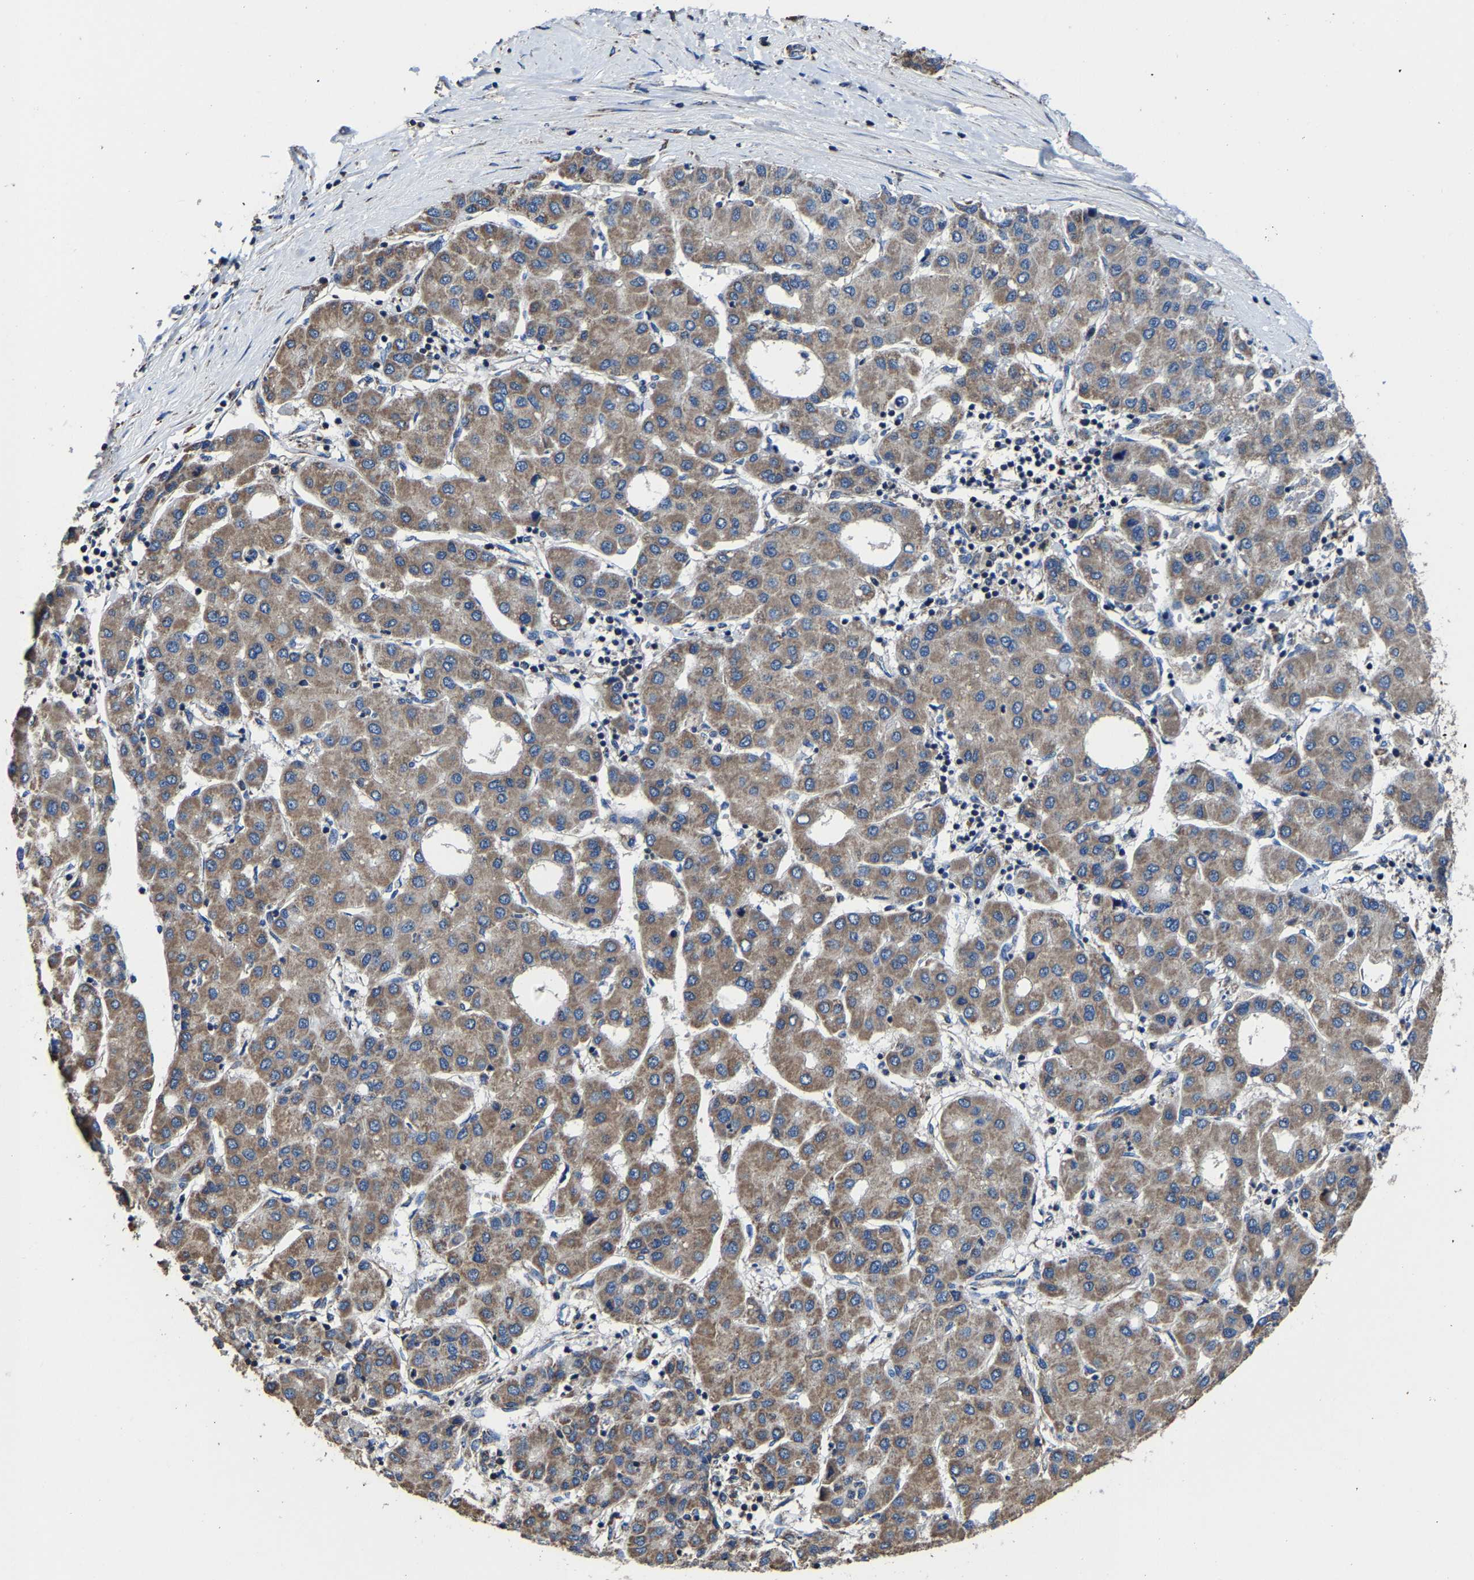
{"staining": {"intensity": "moderate", "quantity": ">75%", "location": "cytoplasmic/membranous"}, "tissue": "liver cancer", "cell_type": "Tumor cells", "image_type": "cancer", "snomed": [{"axis": "morphology", "description": "Carcinoma, Hepatocellular, NOS"}, {"axis": "topography", "description": "Liver"}], "caption": "The image demonstrates immunohistochemical staining of hepatocellular carcinoma (liver). There is moderate cytoplasmic/membranous positivity is present in approximately >75% of tumor cells.", "gene": "ZCCHC7", "patient": {"sex": "male", "age": 65}}